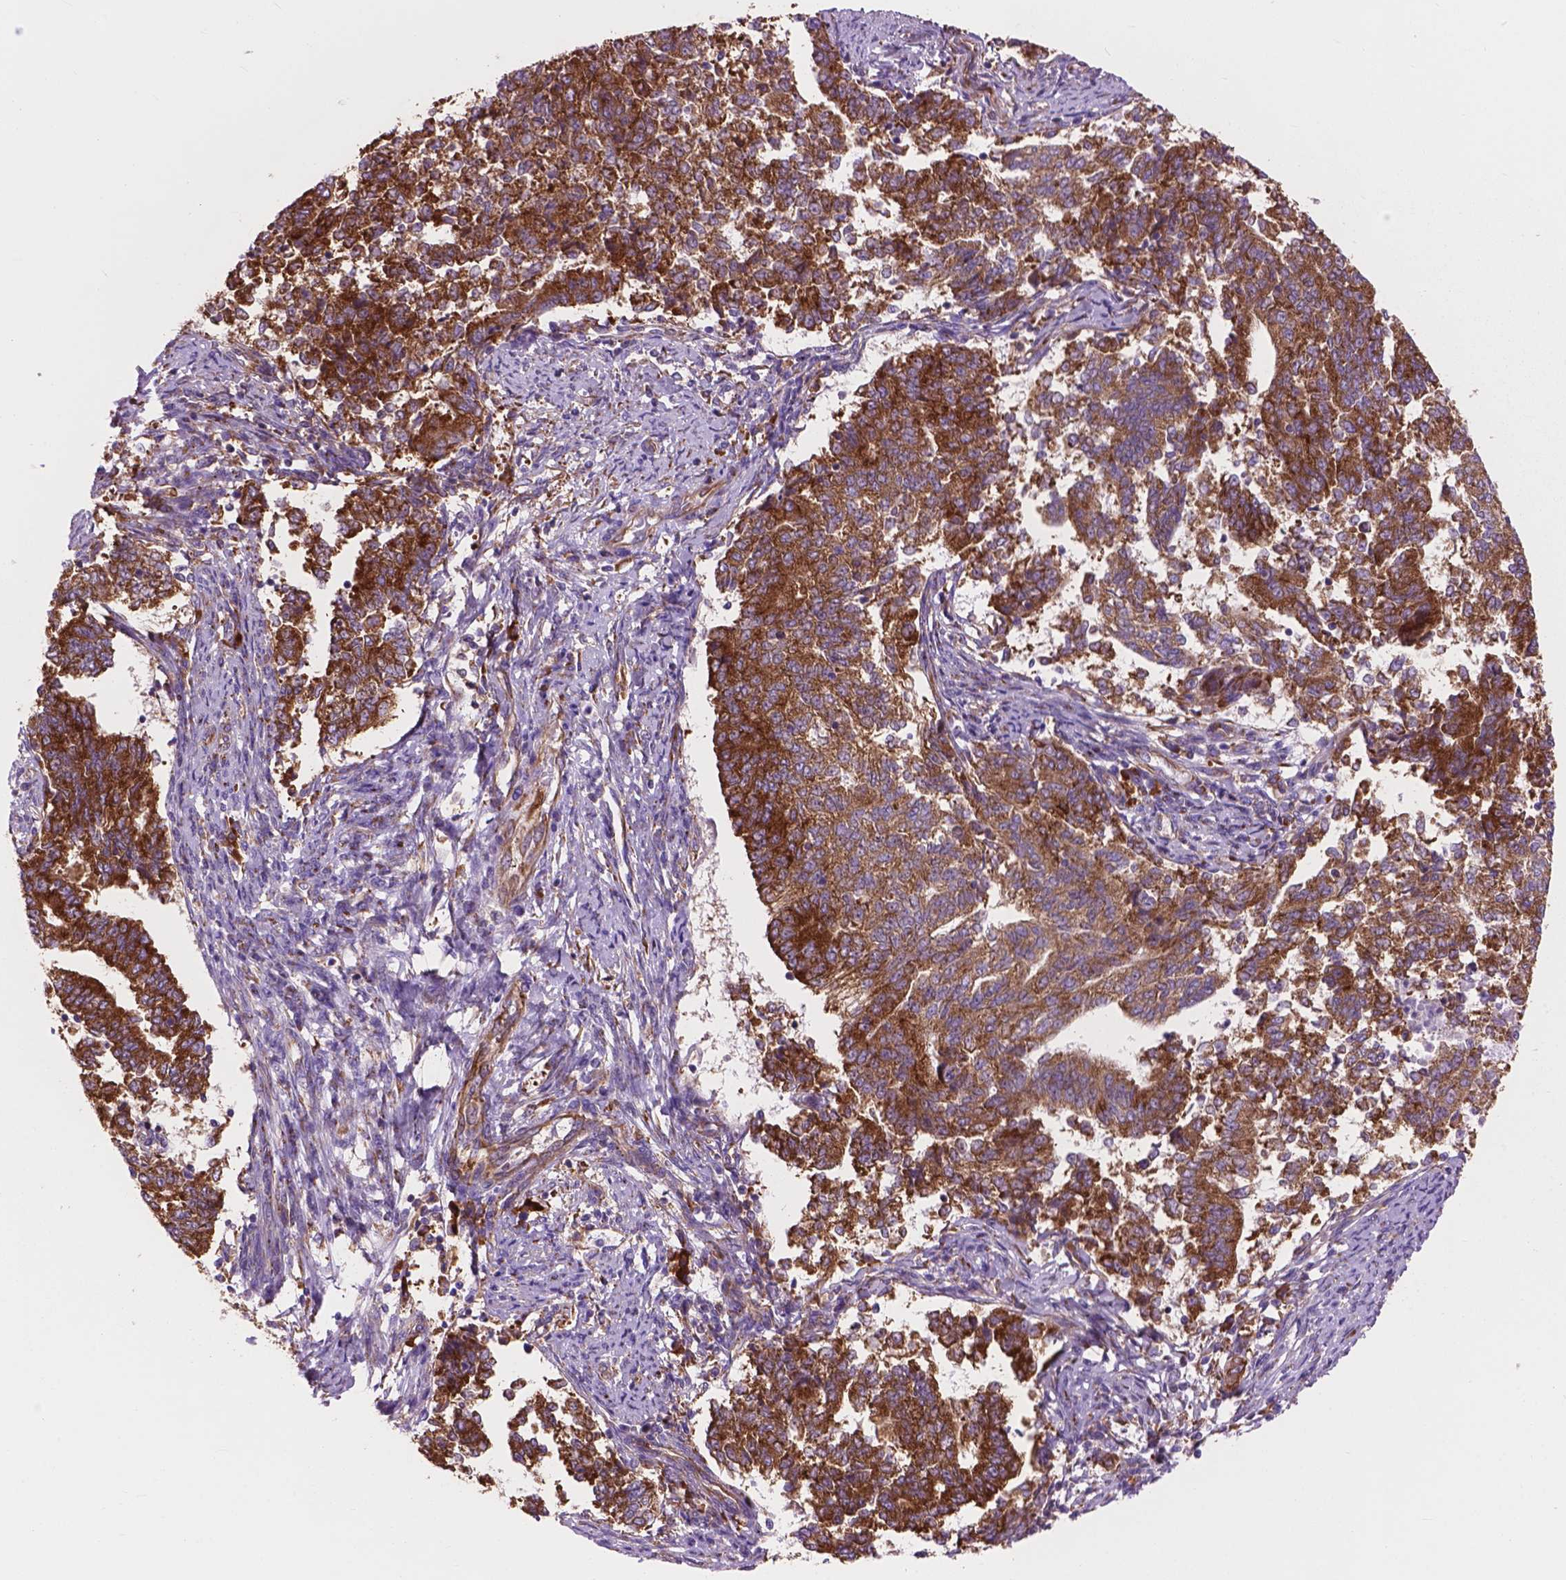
{"staining": {"intensity": "strong", "quantity": ">75%", "location": "cytoplasmic/membranous"}, "tissue": "endometrial cancer", "cell_type": "Tumor cells", "image_type": "cancer", "snomed": [{"axis": "morphology", "description": "Adenocarcinoma, NOS"}, {"axis": "topography", "description": "Endometrium"}], "caption": "Strong cytoplasmic/membranous protein expression is identified in about >75% of tumor cells in endometrial cancer (adenocarcinoma).", "gene": "RPL37A", "patient": {"sex": "female", "age": 65}}